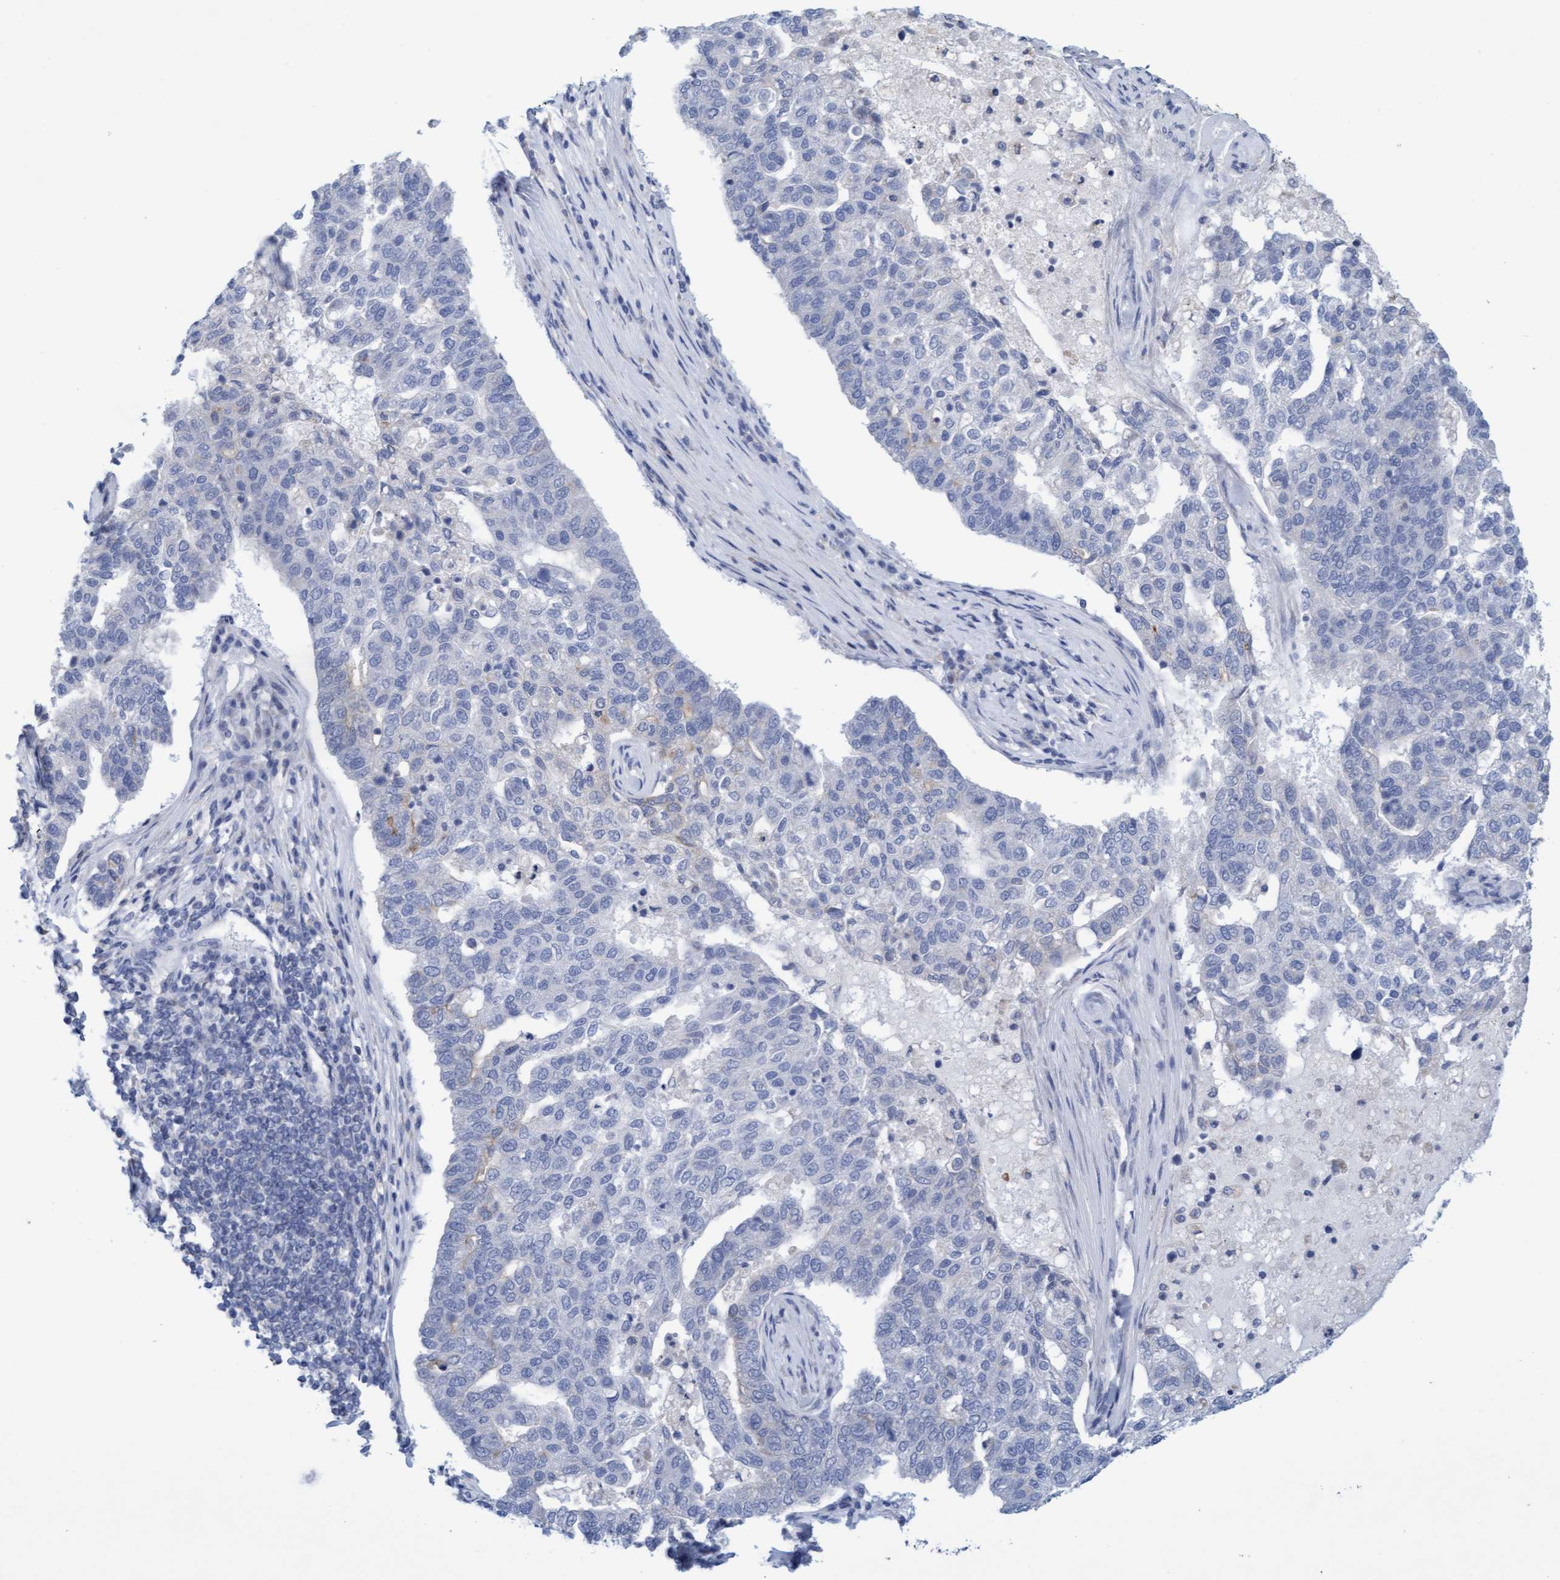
{"staining": {"intensity": "negative", "quantity": "none", "location": "none"}, "tissue": "pancreatic cancer", "cell_type": "Tumor cells", "image_type": "cancer", "snomed": [{"axis": "morphology", "description": "Adenocarcinoma, NOS"}, {"axis": "topography", "description": "Pancreas"}], "caption": "Tumor cells show no significant protein staining in pancreatic cancer.", "gene": "SLC28A3", "patient": {"sex": "female", "age": 61}}